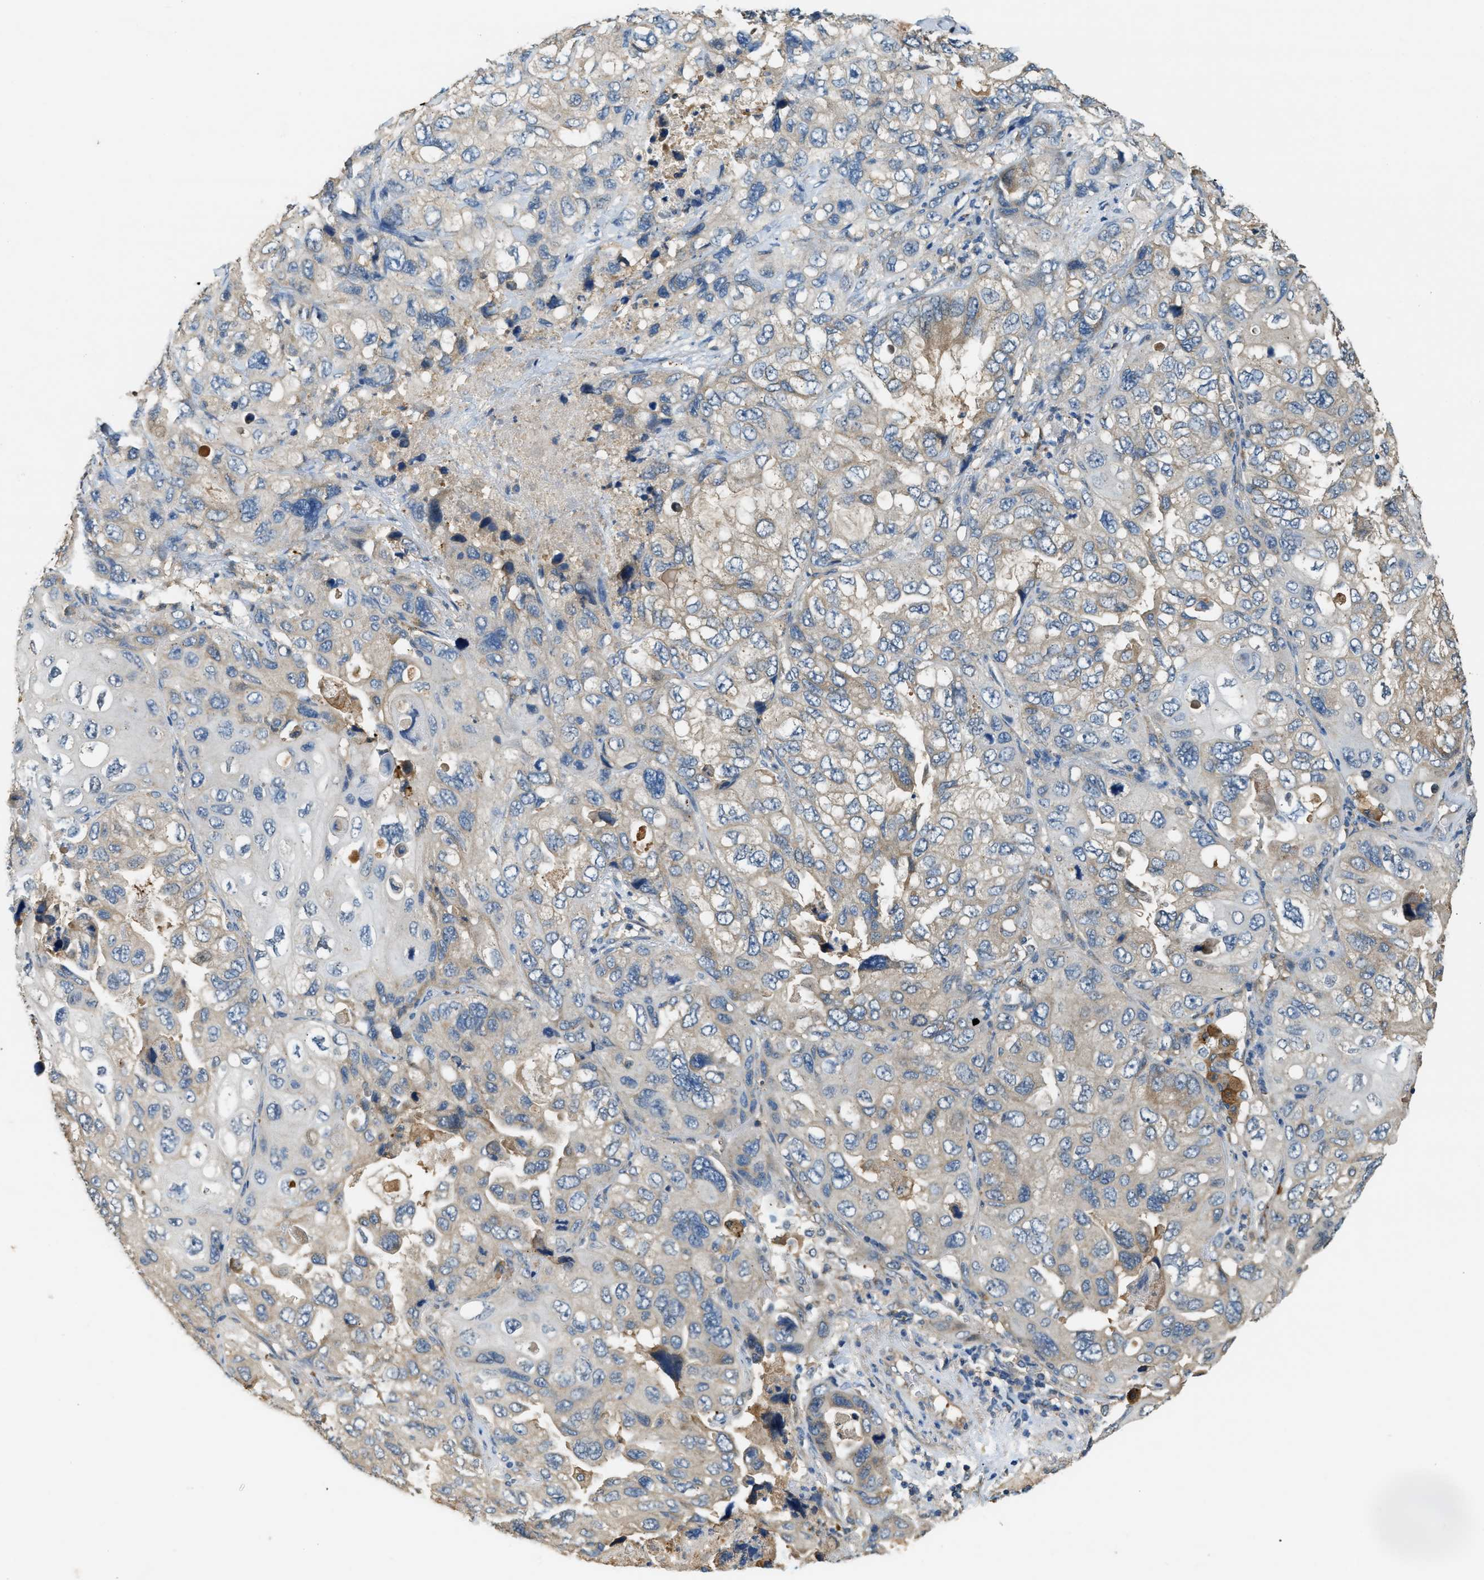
{"staining": {"intensity": "weak", "quantity": "<25%", "location": "cytoplasmic/membranous"}, "tissue": "lung cancer", "cell_type": "Tumor cells", "image_type": "cancer", "snomed": [{"axis": "morphology", "description": "Squamous cell carcinoma, NOS"}, {"axis": "topography", "description": "Lung"}], "caption": "IHC micrograph of human squamous cell carcinoma (lung) stained for a protein (brown), which displays no staining in tumor cells. The staining is performed using DAB (3,3'-diaminobenzidine) brown chromogen with nuclei counter-stained in using hematoxylin.", "gene": "CFLAR", "patient": {"sex": "female", "age": 73}}